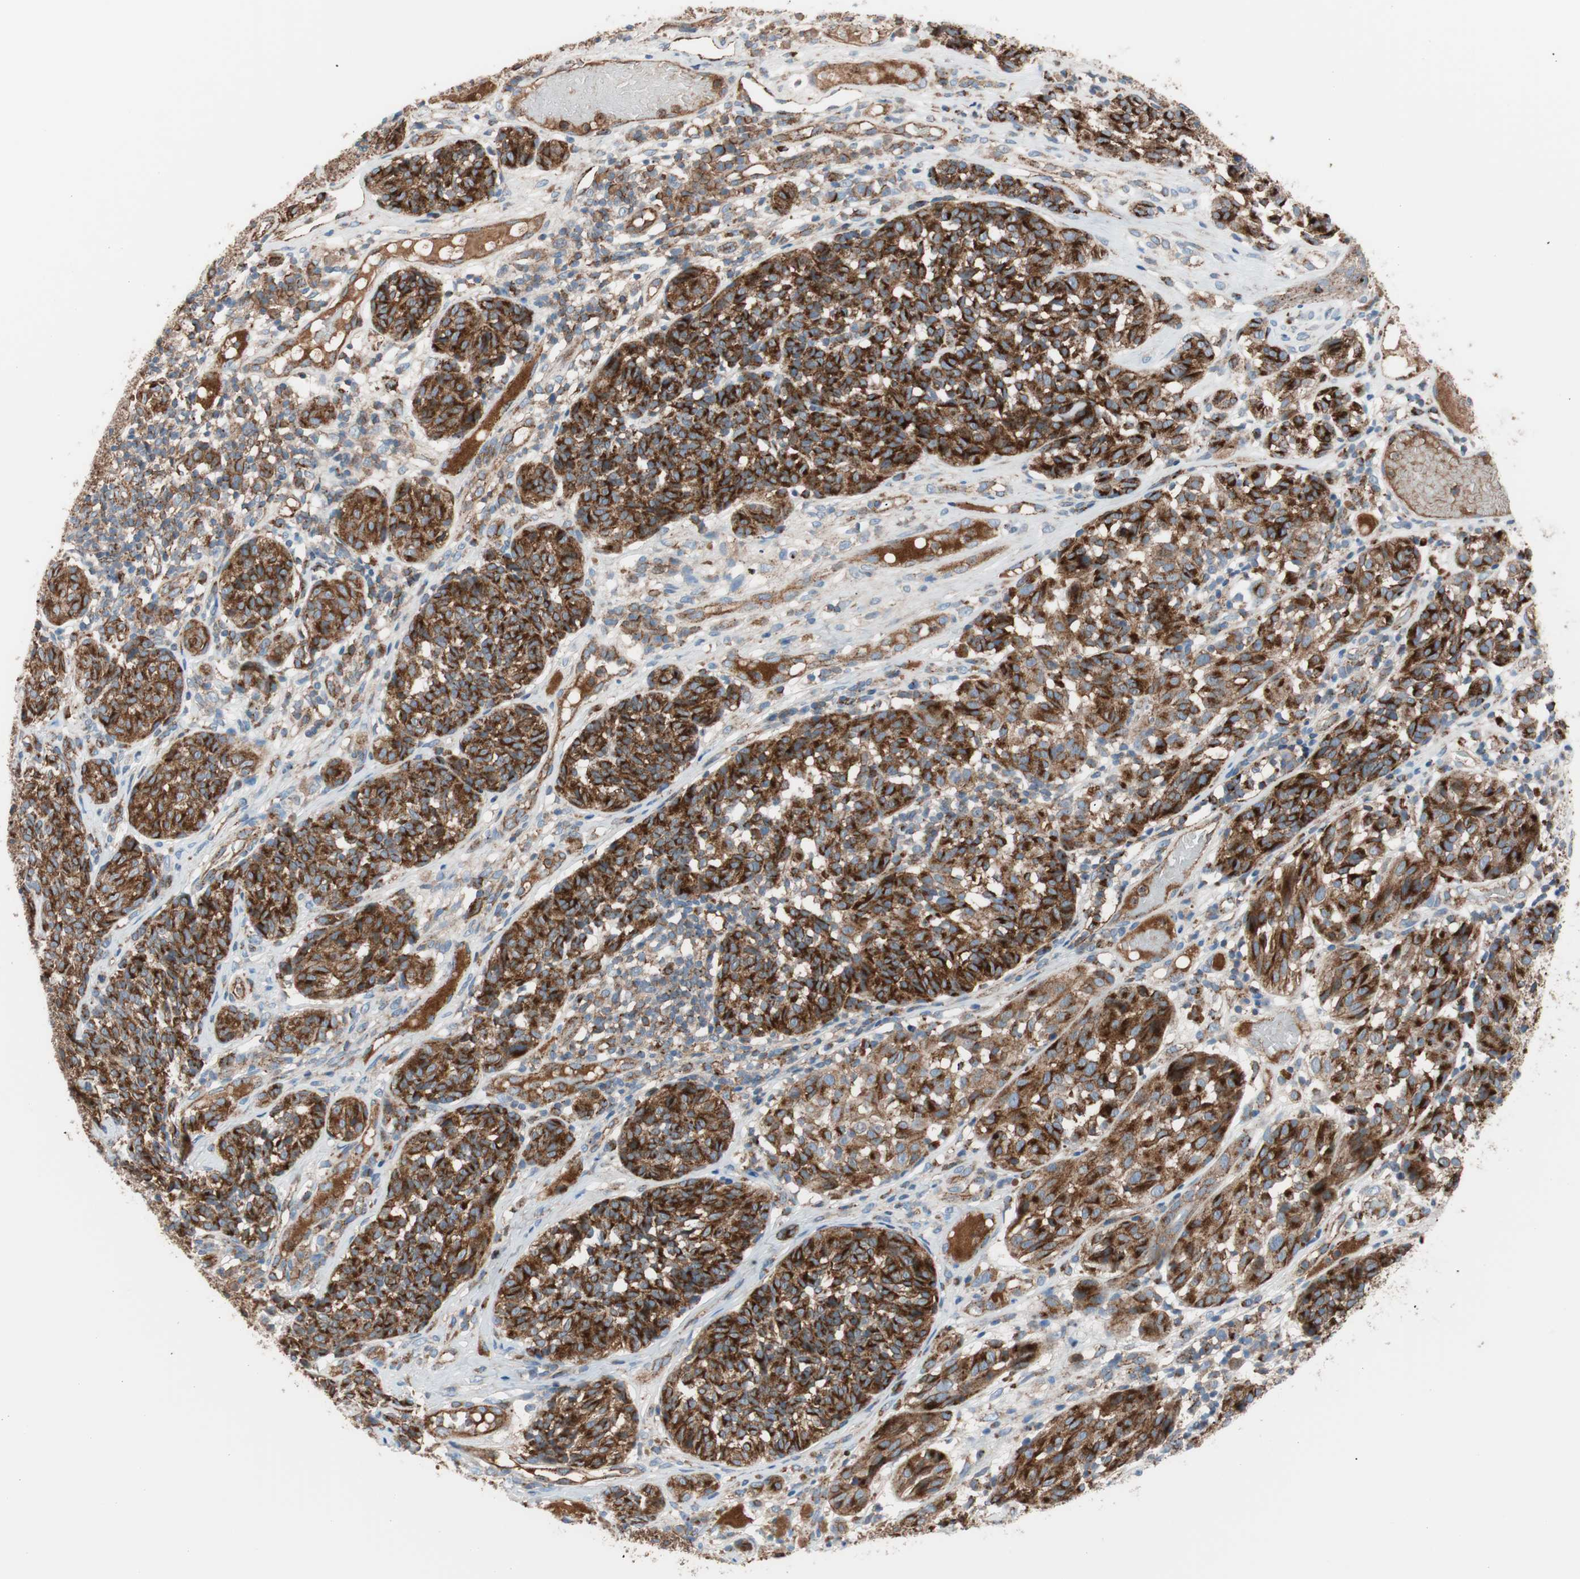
{"staining": {"intensity": "strong", "quantity": ">75%", "location": "cytoplasmic/membranous"}, "tissue": "melanoma", "cell_type": "Tumor cells", "image_type": "cancer", "snomed": [{"axis": "morphology", "description": "Malignant melanoma, NOS"}, {"axis": "topography", "description": "Skin"}], "caption": "An immunohistochemistry (IHC) histopathology image of neoplastic tissue is shown. Protein staining in brown highlights strong cytoplasmic/membranous positivity in melanoma within tumor cells.", "gene": "FLOT2", "patient": {"sex": "female", "age": 46}}